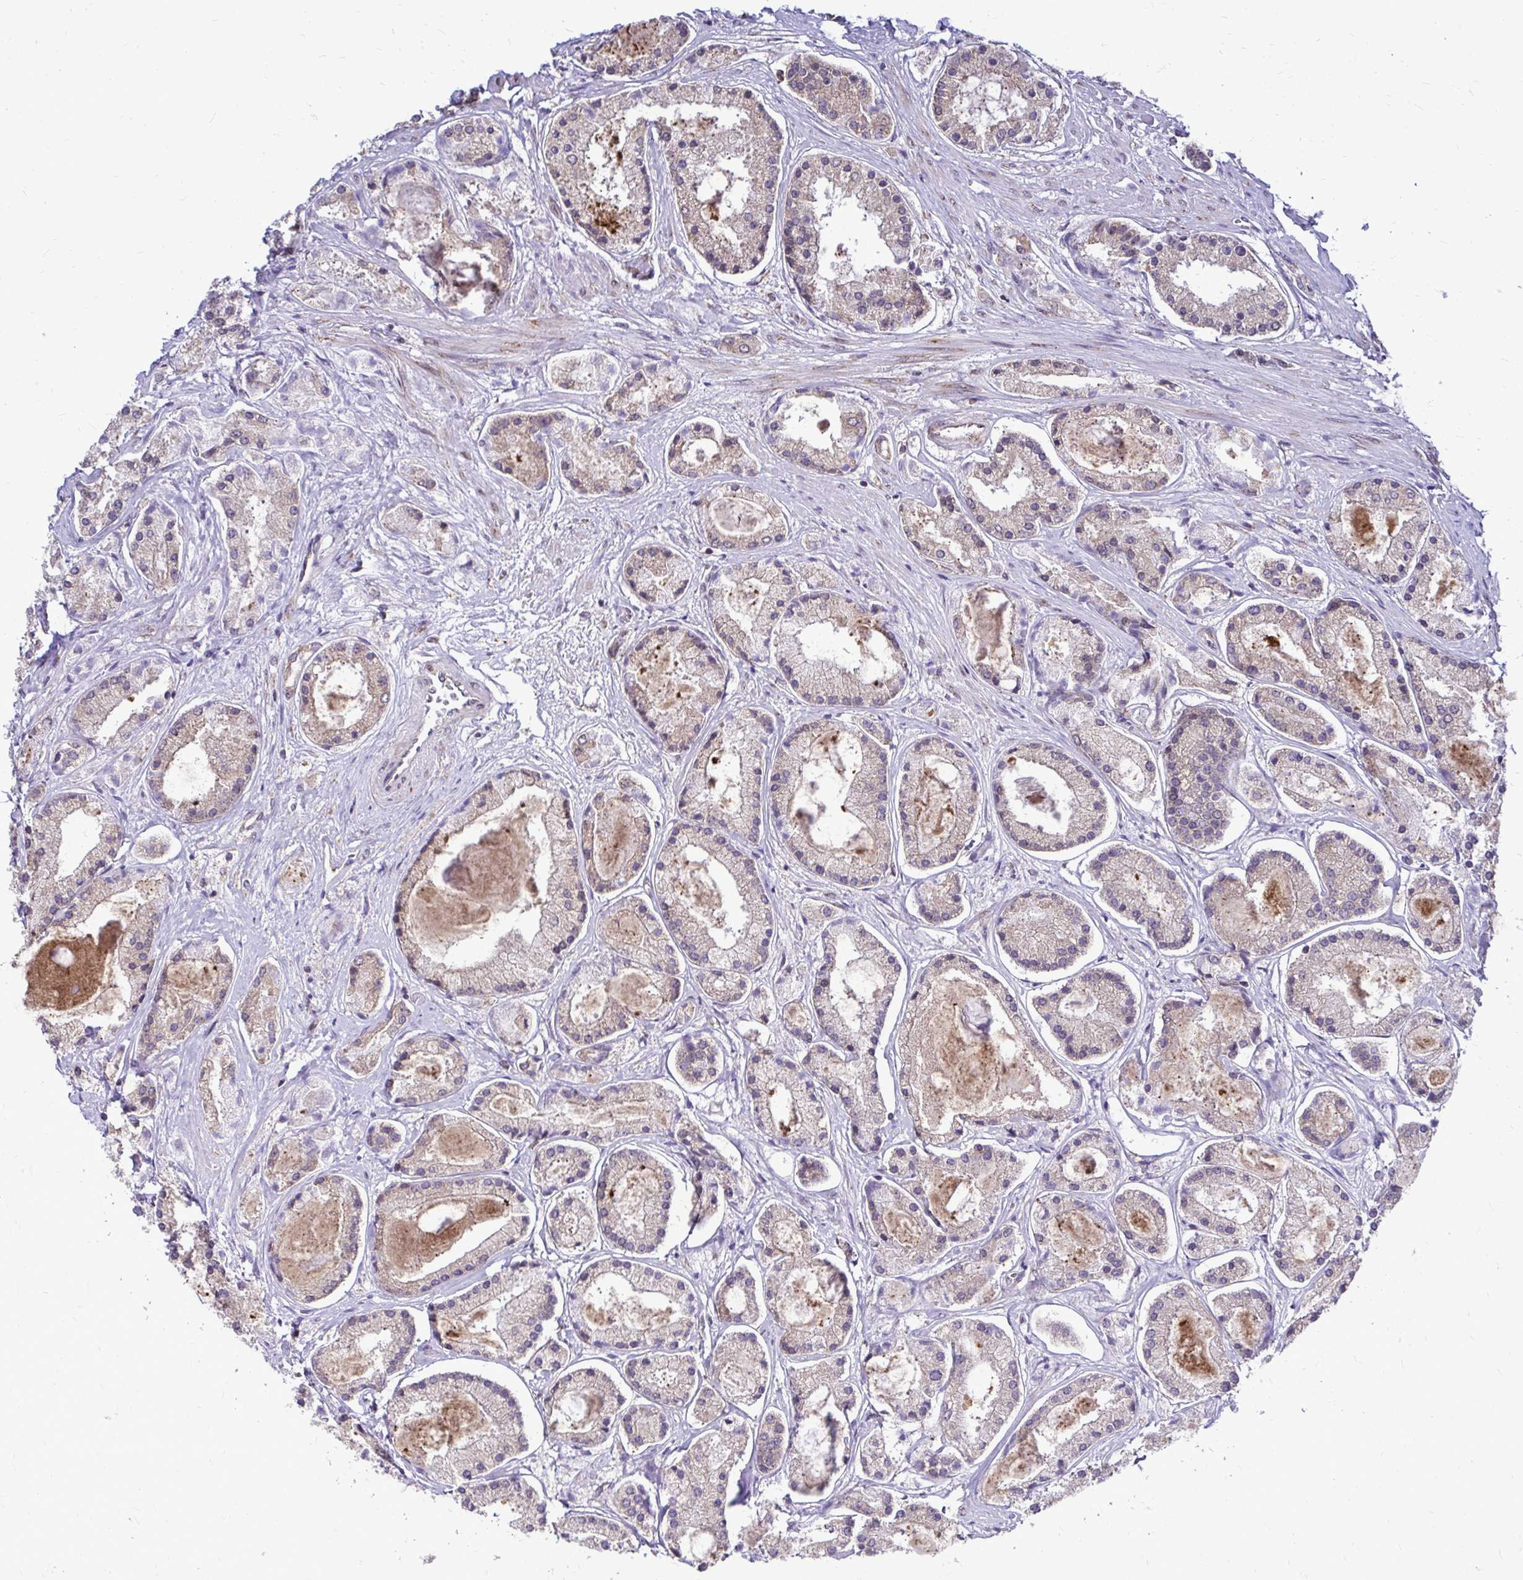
{"staining": {"intensity": "weak", "quantity": "<25%", "location": "cytoplasmic/membranous"}, "tissue": "prostate cancer", "cell_type": "Tumor cells", "image_type": "cancer", "snomed": [{"axis": "morphology", "description": "Adenocarcinoma, High grade"}, {"axis": "topography", "description": "Prostate"}], "caption": "DAB immunohistochemical staining of human prostate cancer (high-grade adenocarcinoma) exhibits no significant staining in tumor cells.", "gene": "FMR1", "patient": {"sex": "male", "age": 67}}